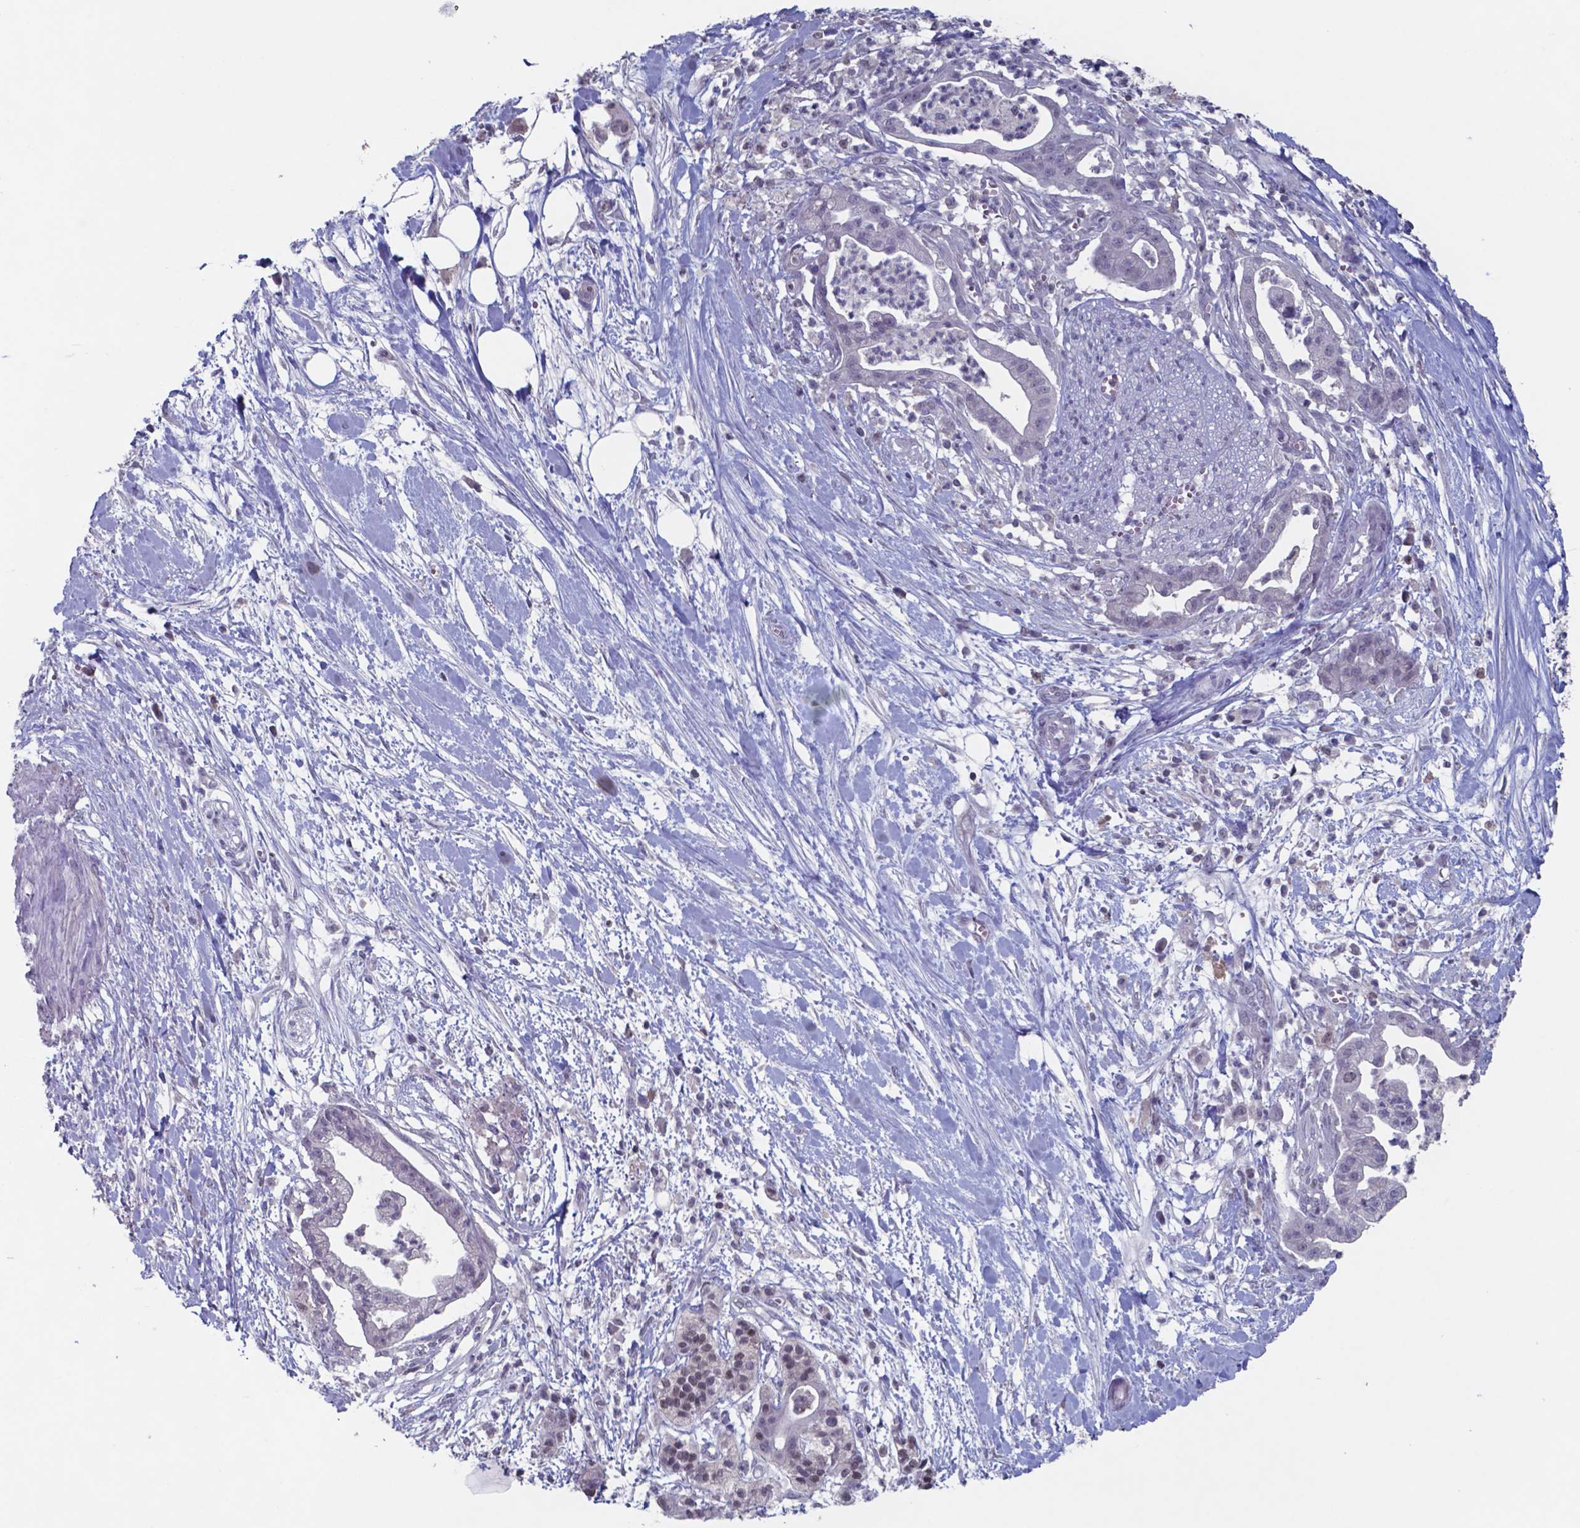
{"staining": {"intensity": "negative", "quantity": "none", "location": "none"}, "tissue": "pancreatic cancer", "cell_type": "Tumor cells", "image_type": "cancer", "snomed": [{"axis": "morphology", "description": "Normal tissue, NOS"}, {"axis": "morphology", "description": "Adenocarcinoma, NOS"}, {"axis": "topography", "description": "Lymph node"}, {"axis": "topography", "description": "Pancreas"}], "caption": "Image shows no protein expression in tumor cells of pancreatic cancer tissue. (Stains: DAB (3,3'-diaminobenzidine) immunohistochemistry with hematoxylin counter stain, Microscopy: brightfield microscopy at high magnification).", "gene": "TDP2", "patient": {"sex": "female", "age": 58}}